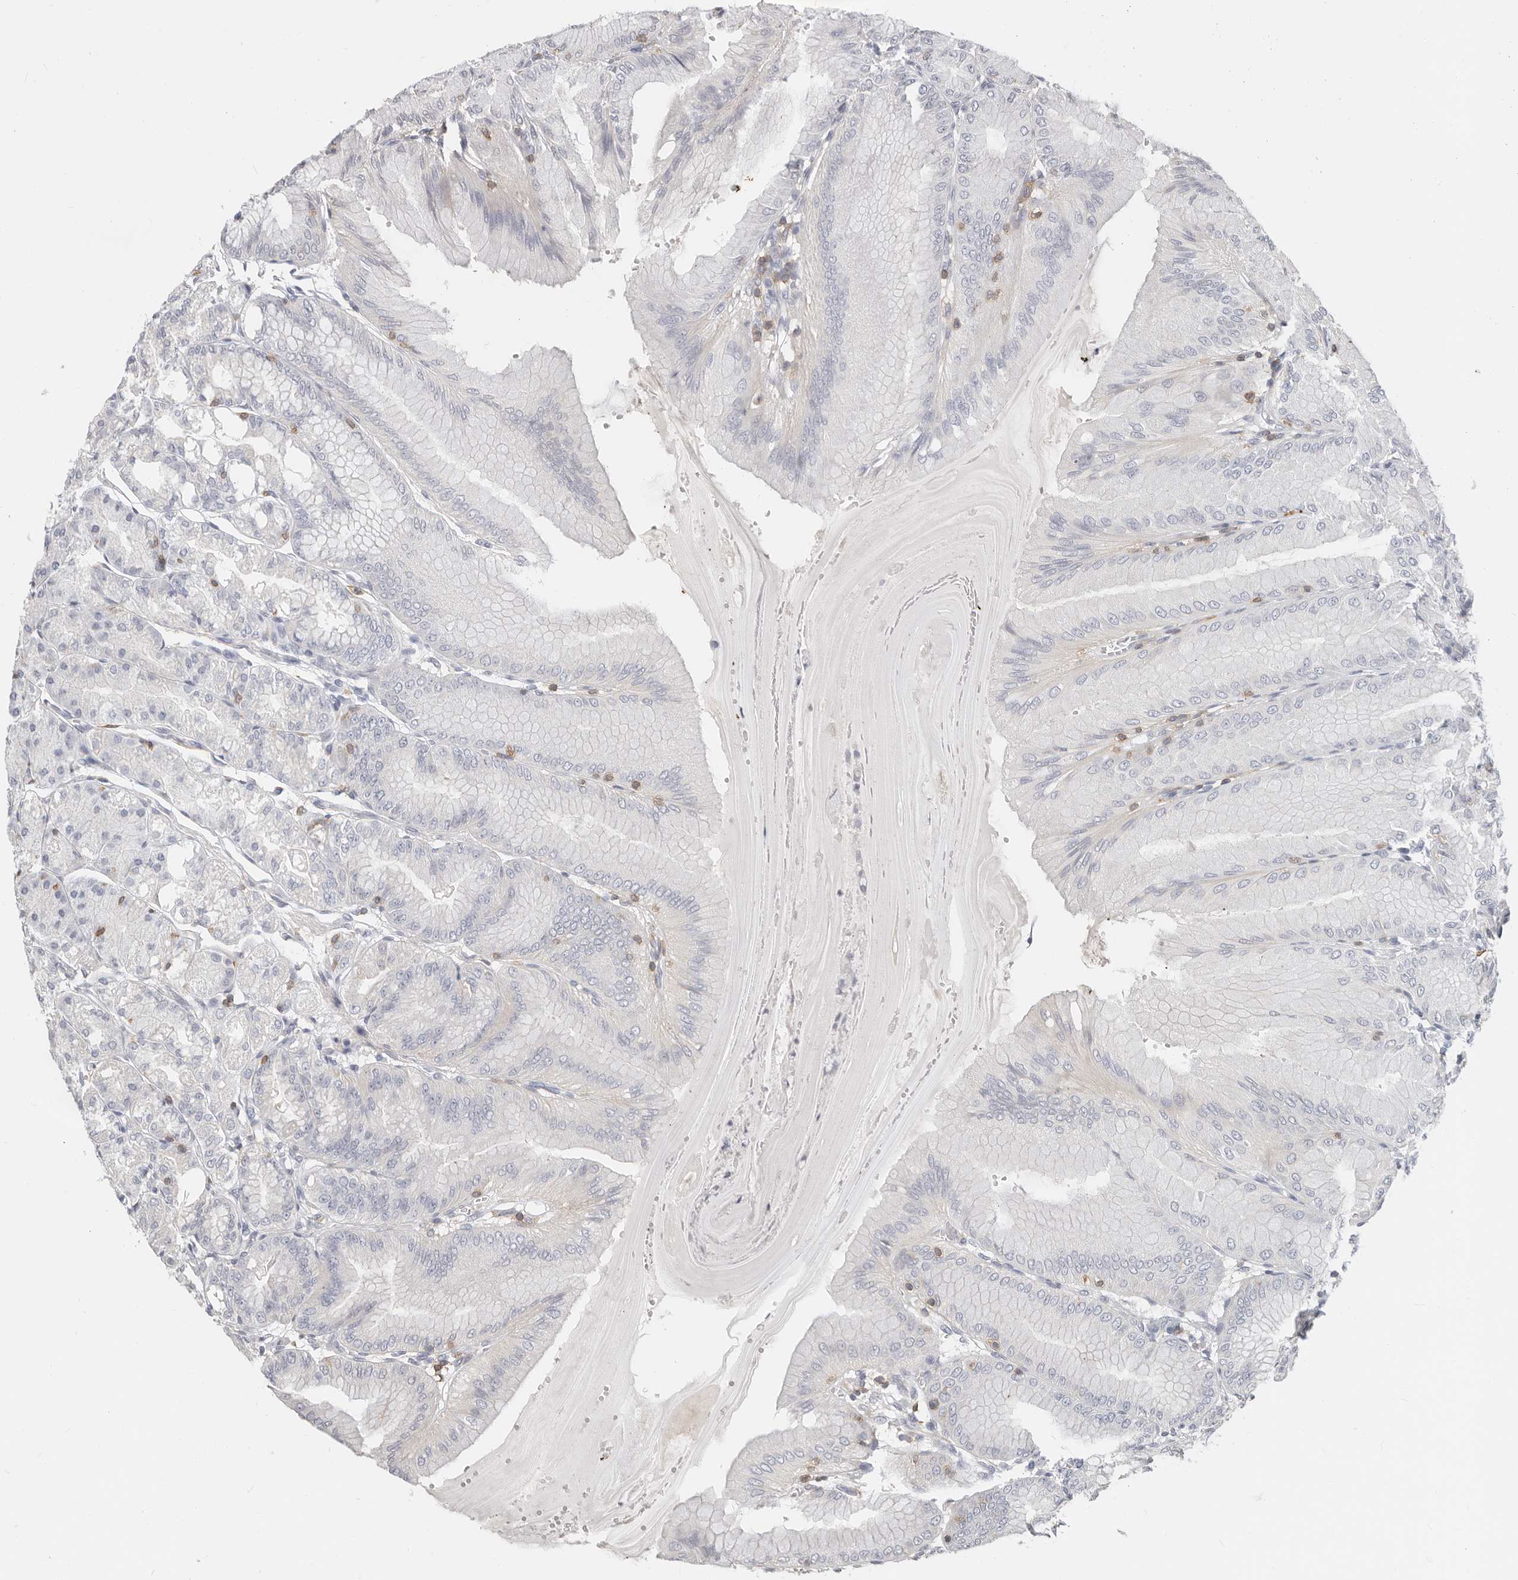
{"staining": {"intensity": "negative", "quantity": "none", "location": "none"}, "tissue": "stomach", "cell_type": "Glandular cells", "image_type": "normal", "snomed": [{"axis": "morphology", "description": "Normal tissue, NOS"}, {"axis": "topography", "description": "Stomach, lower"}], "caption": "DAB immunohistochemical staining of unremarkable human stomach demonstrates no significant expression in glandular cells. (DAB (3,3'-diaminobenzidine) IHC, high magnification).", "gene": "TMEM63B", "patient": {"sex": "male", "age": 71}}